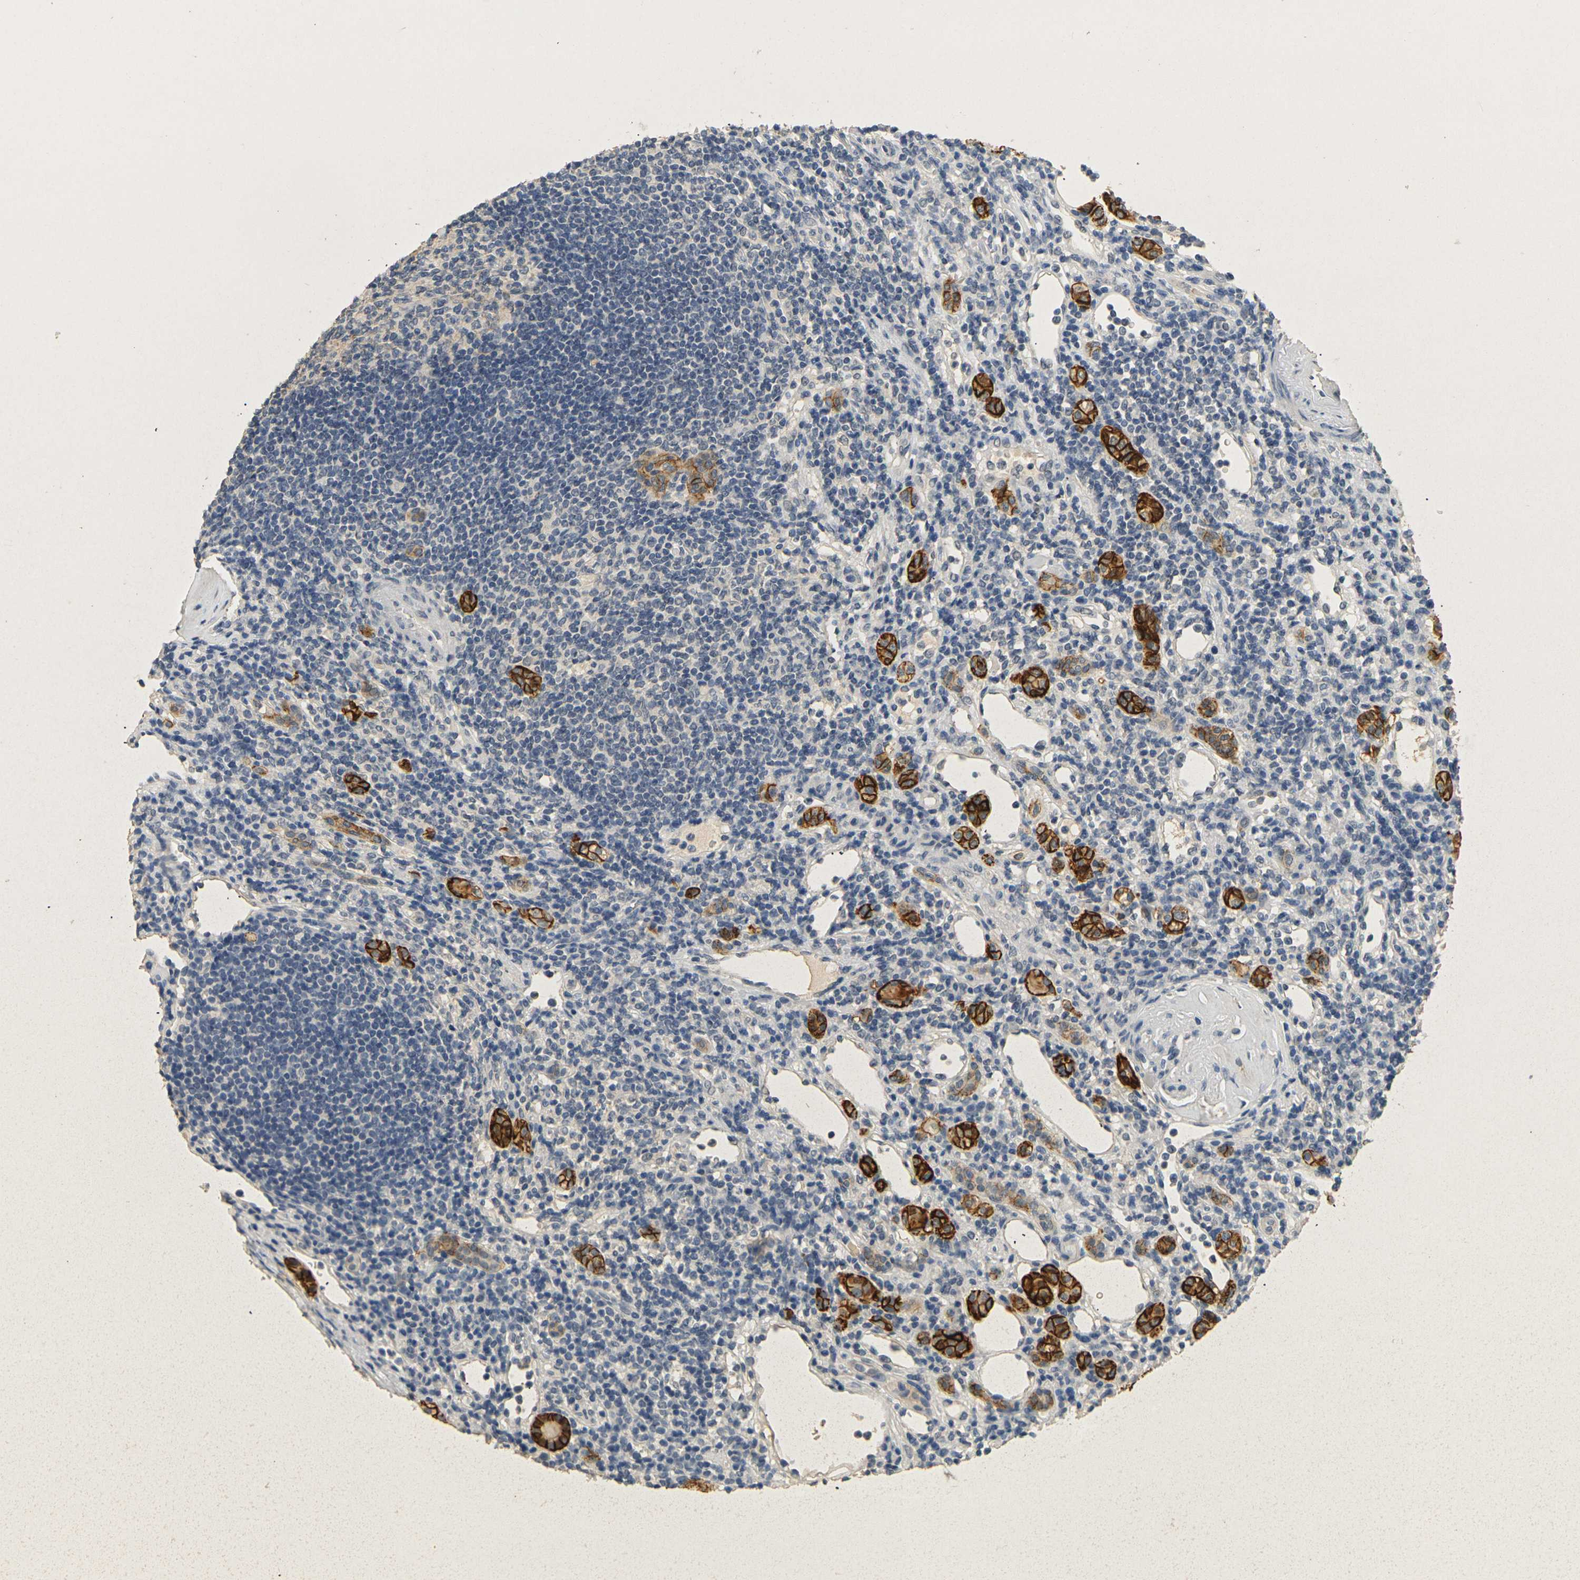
{"staining": {"intensity": "strong", "quantity": ">75%", "location": "cytoplasmic/membranous"}, "tissue": "renal cancer", "cell_type": "Tumor cells", "image_type": "cancer", "snomed": [{"axis": "morphology", "description": "Normal tissue, NOS"}, {"axis": "morphology", "description": "Adenocarcinoma, NOS"}, {"axis": "topography", "description": "Kidney"}], "caption": "This photomicrograph exhibits renal cancer stained with immunohistochemistry to label a protein in brown. The cytoplasmic/membranous of tumor cells show strong positivity for the protein. Nuclei are counter-stained blue.", "gene": "CLDN7", "patient": {"sex": "female", "age": 55}}